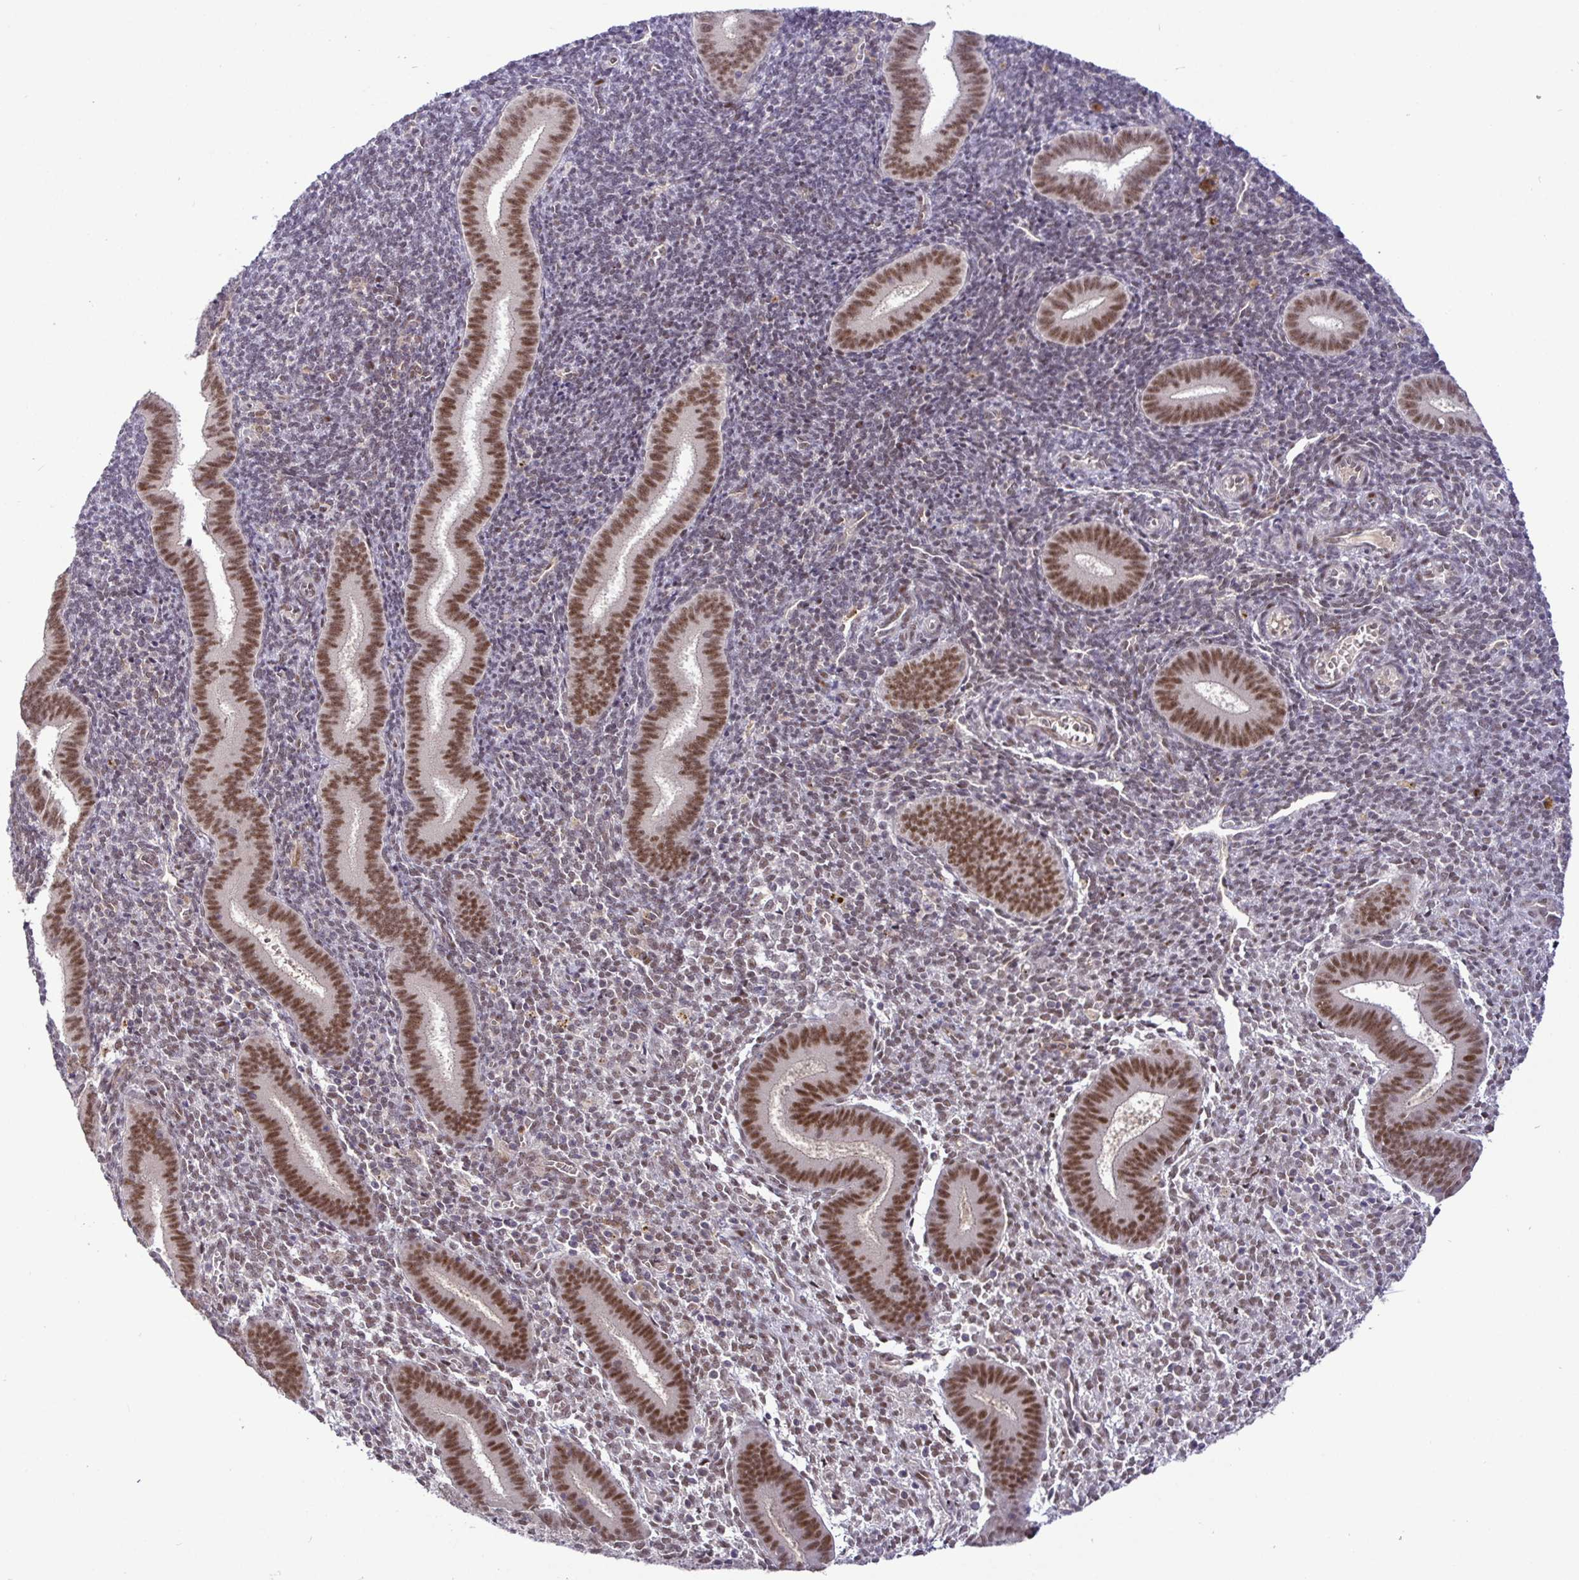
{"staining": {"intensity": "moderate", "quantity": ">75%", "location": "nuclear"}, "tissue": "endometrium", "cell_type": "Cells in endometrial stroma", "image_type": "normal", "snomed": [{"axis": "morphology", "description": "Normal tissue, NOS"}, {"axis": "topography", "description": "Endometrium"}], "caption": "Immunohistochemical staining of normal human endometrium exhibits medium levels of moderate nuclear staining in approximately >75% of cells in endometrial stroma. Immunohistochemistry (ihc) stains the protein of interest in brown and the nuclei are stained blue.", "gene": "NUP188", "patient": {"sex": "female", "age": 25}}